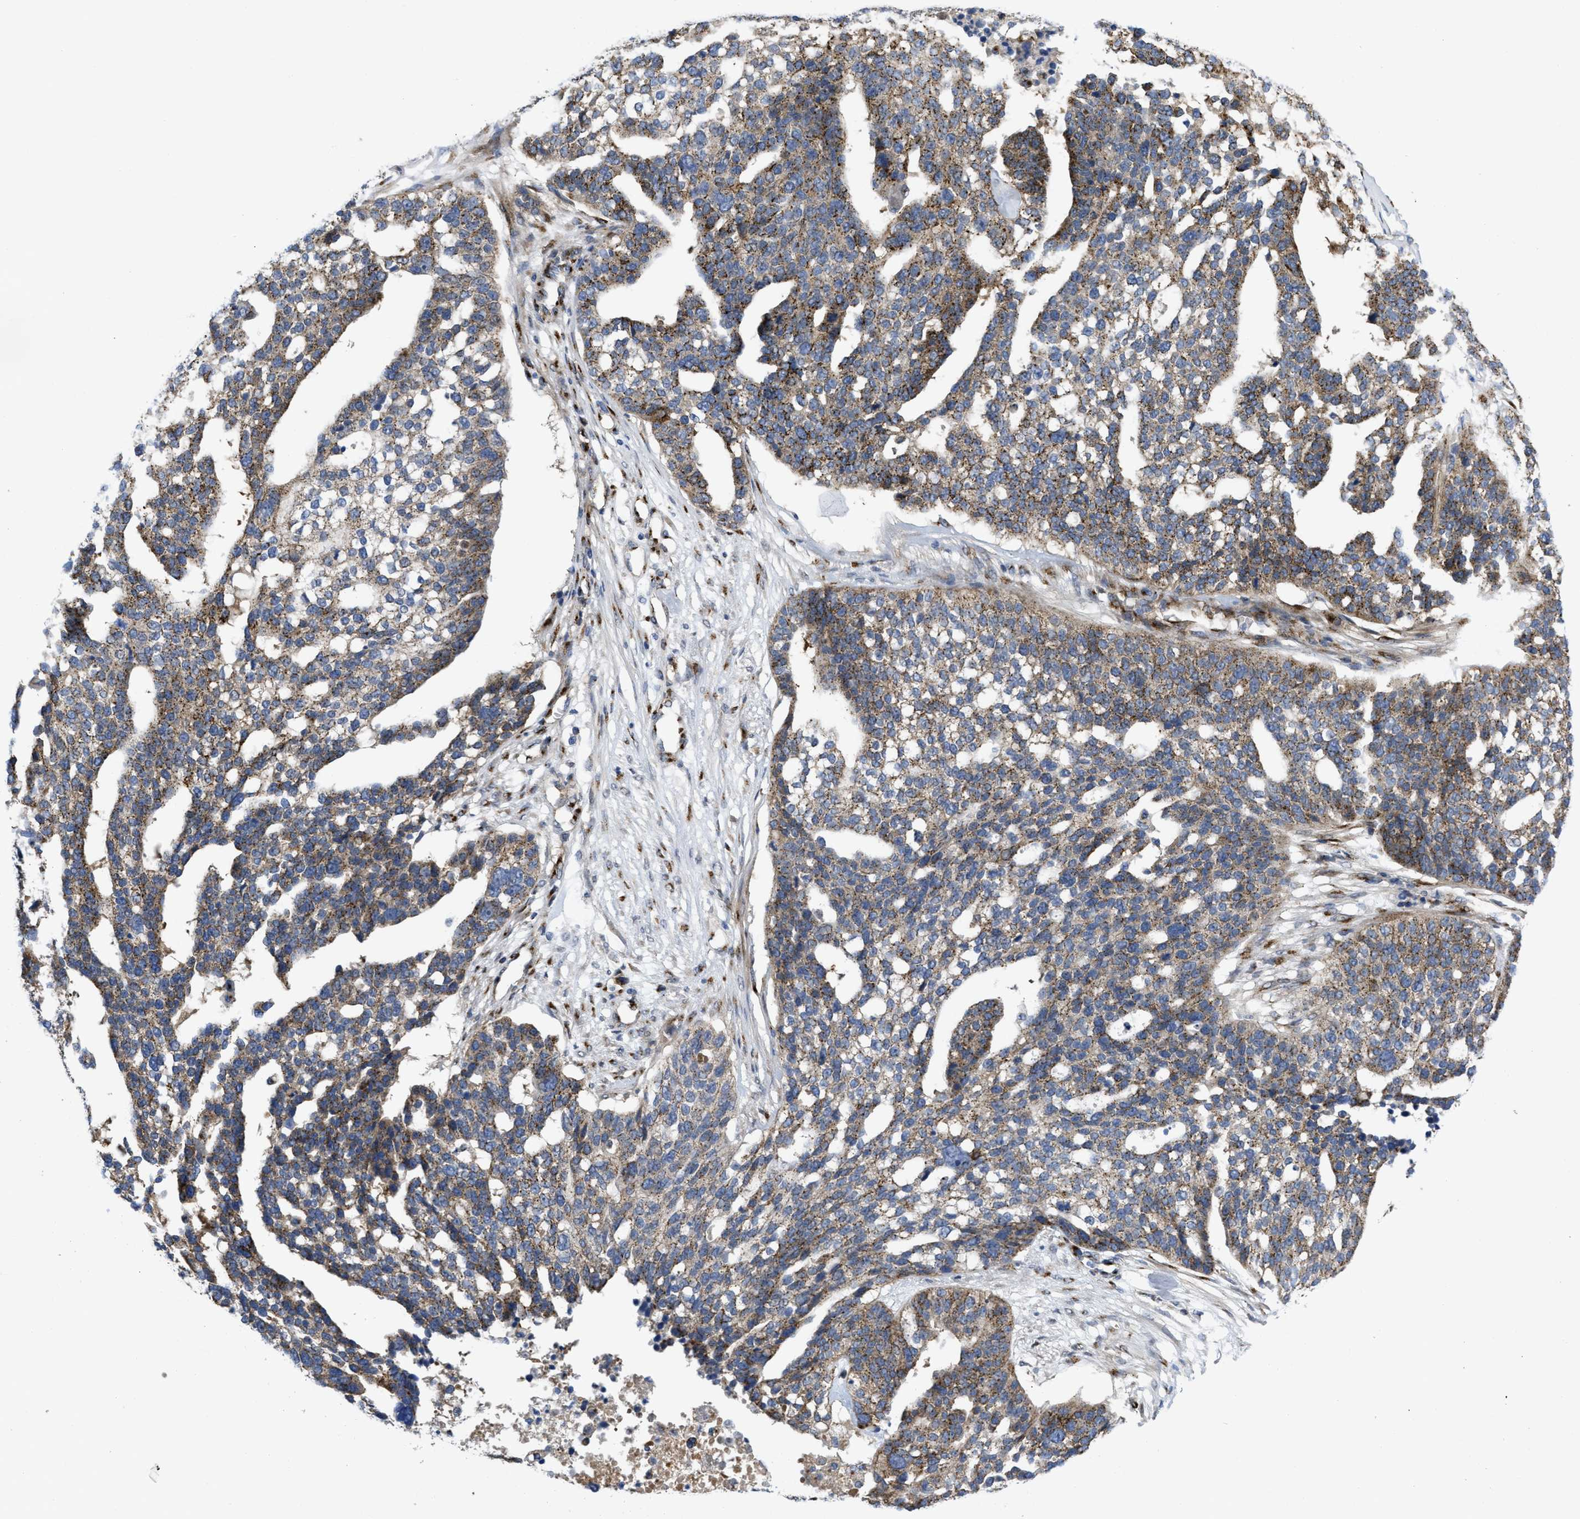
{"staining": {"intensity": "moderate", "quantity": "25%-75%", "location": "cytoplasmic/membranous"}, "tissue": "ovarian cancer", "cell_type": "Tumor cells", "image_type": "cancer", "snomed": [{"axis": "morphology", "description": "Cystadenocarcinoma, serous, NOS"}, {"axis": "topography", "description": "Ovary"}], "caption": "Immunohistochemistry (IHC) photomicrograph of neoplastic tissue: ovarian cancer (serous cystadenocarcinoma) stained using immunohistochemistry displays medium levels of moderate protein expression localized specifically in the cytoplasmic/membranous of tumor cells, appearing as a cytoplasmic/membranous brown color.", "gene": "ZNF70", "patient": {"sex": "female", "age": 59}}